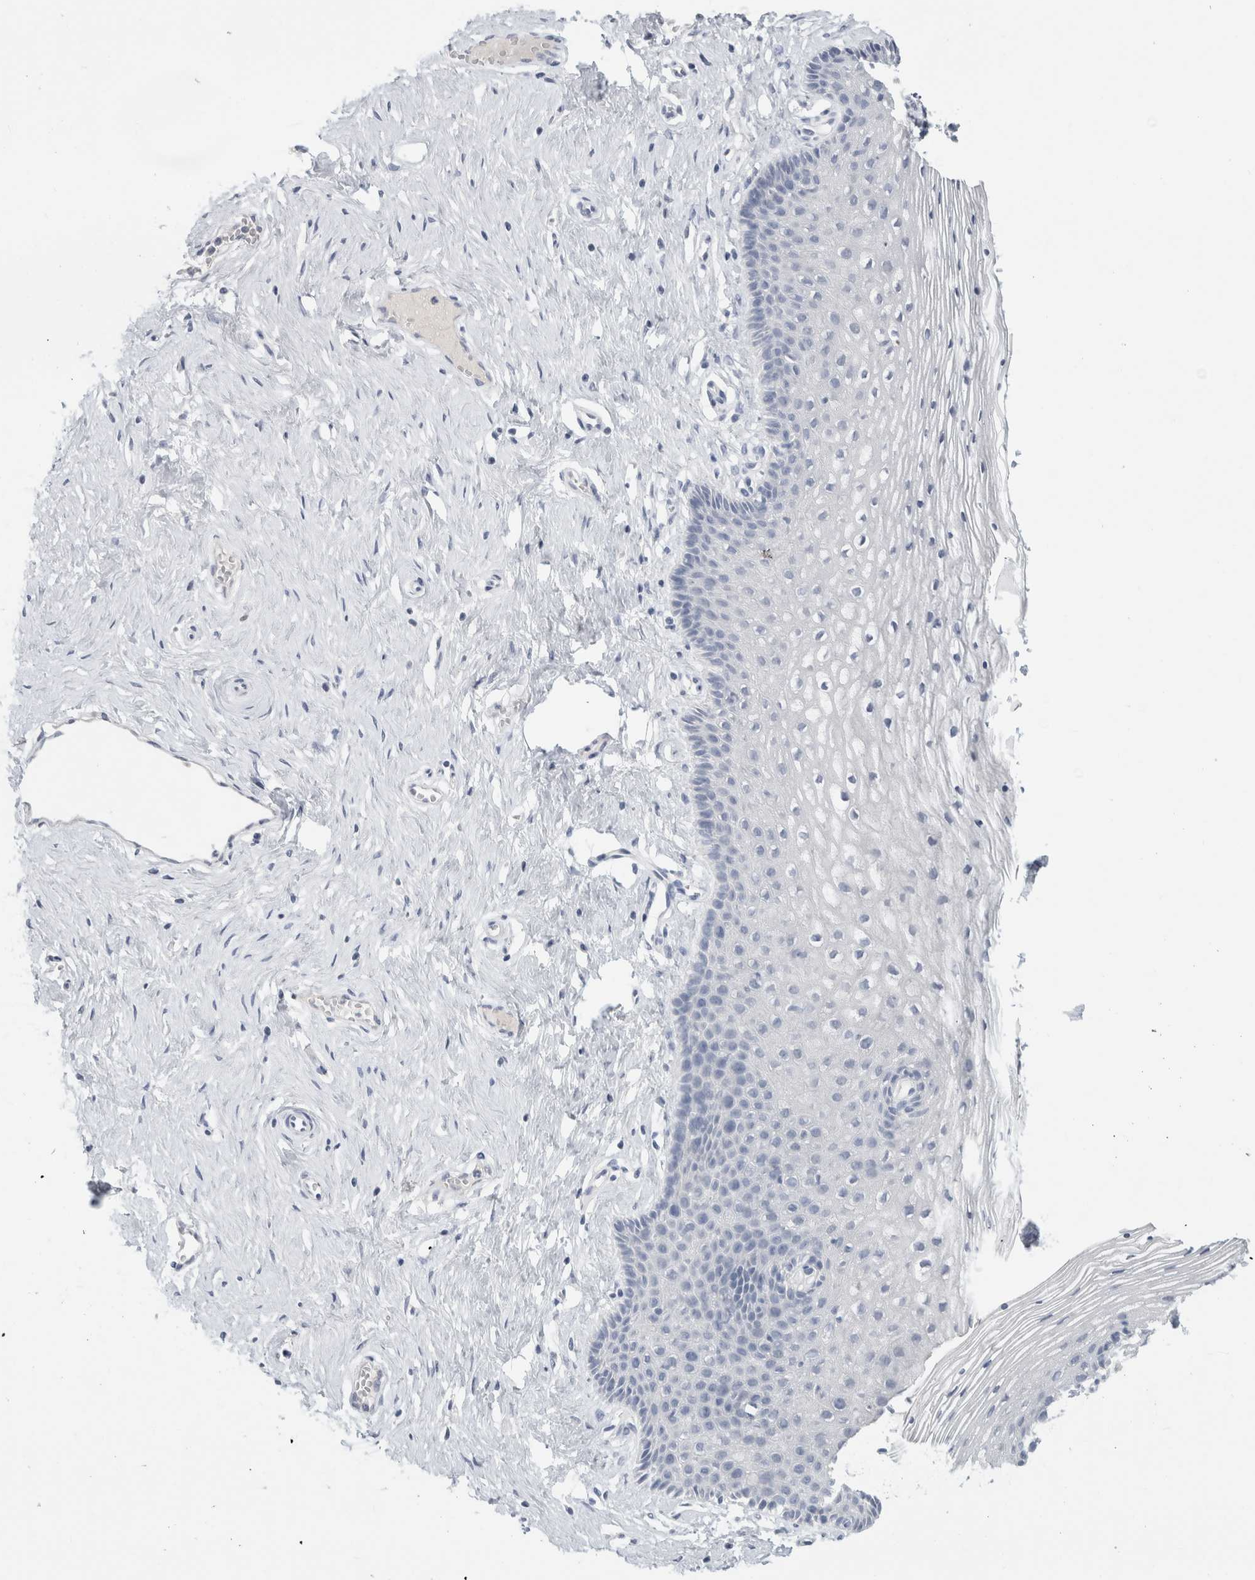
{"staining": {"intensity": "negative", "quantity": "none", "location": "none"}, "tissue": "vagina", "cell_type": "Squamous epithelial cells", "image_type": "normal", "snomed": [{"axis": "morphology", "description": "Normal tissue, NOS"}, {"axis": "topography", "description": "Vagina"}], "caption": "Vagina stained for a protein using immunohistochemistry displays no staining squamous epithelial cells.", "gene": "BCAN", "patient": {"sex": "female", "age": 32}}